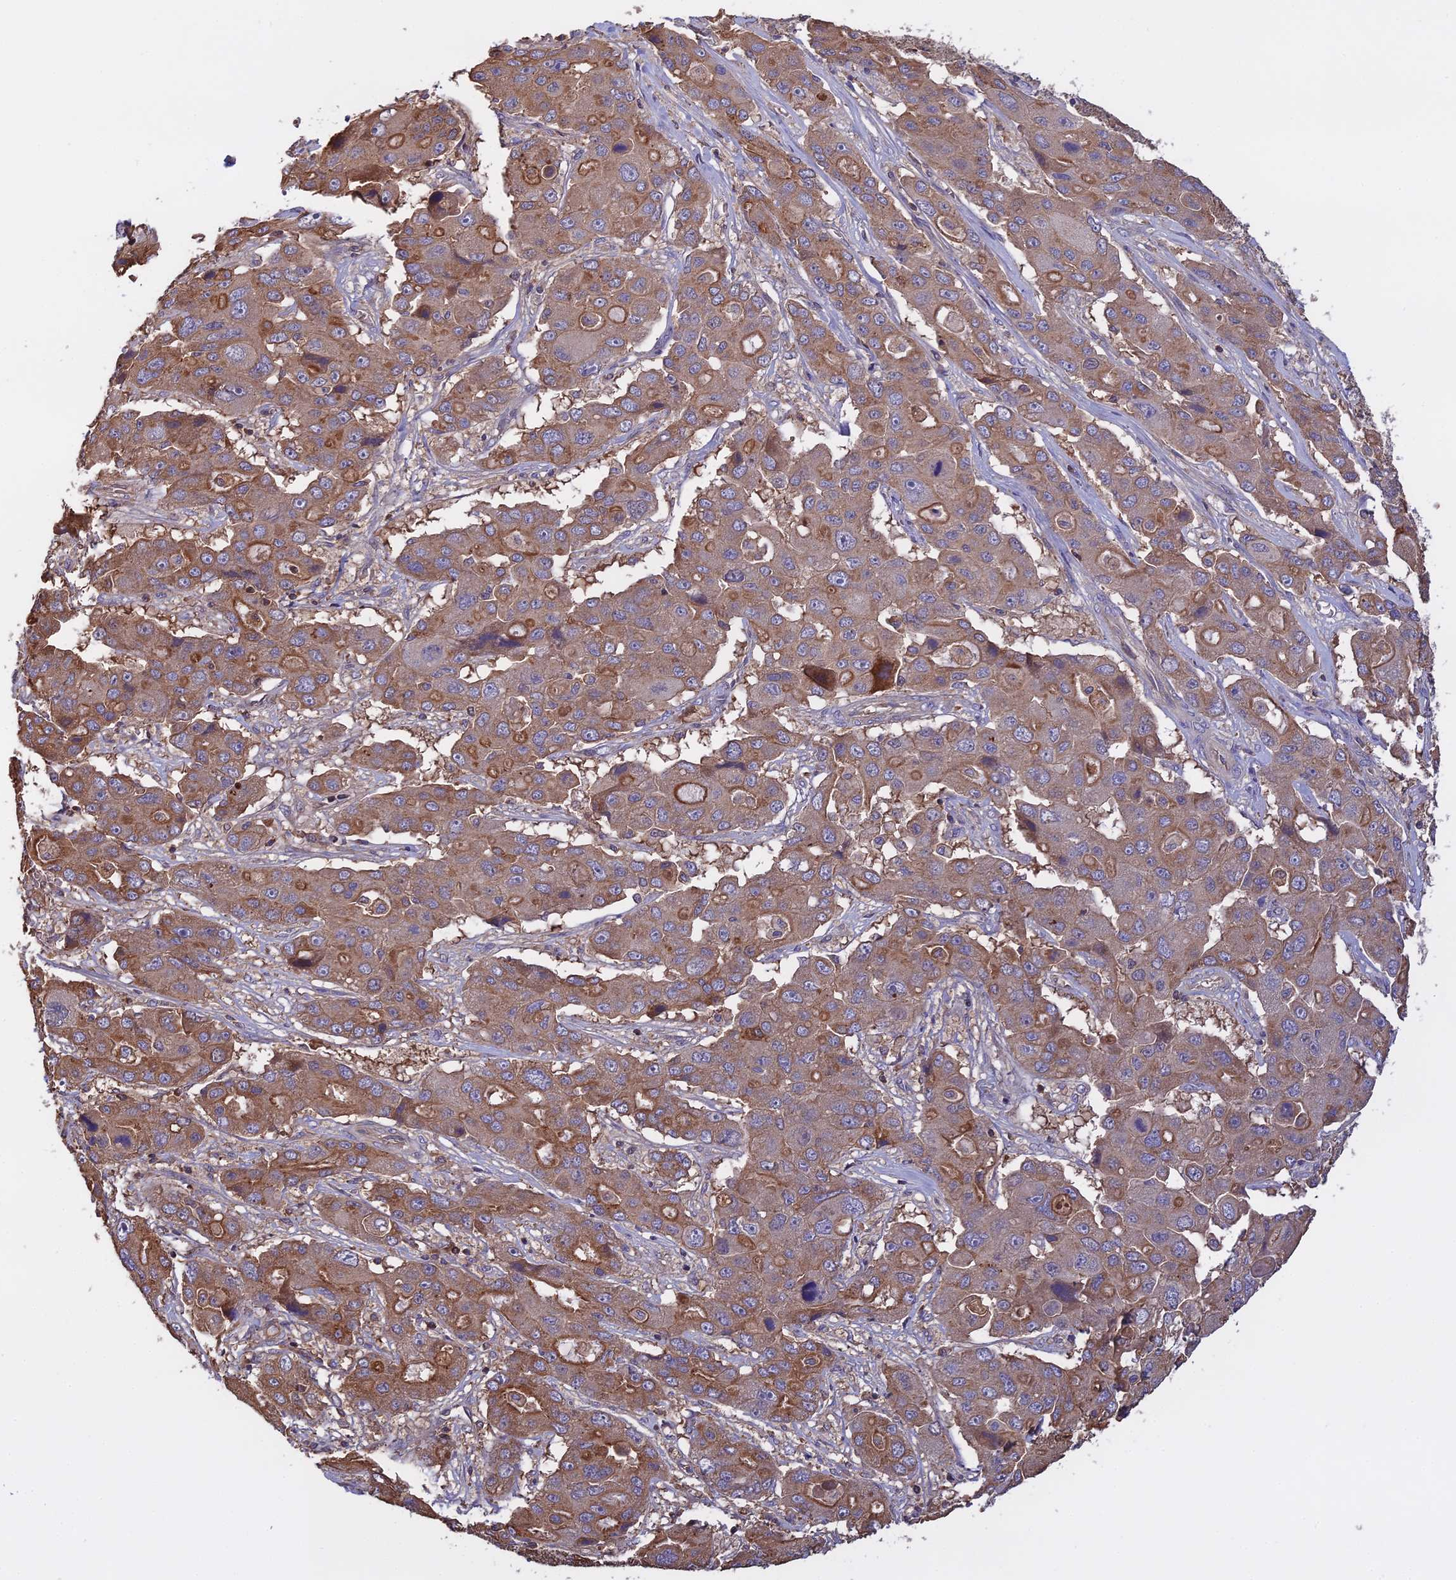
{"staining": {"intensity": "moderate", "quantity": "25%-75%", "location": "cytoplasmic/membranous"}, "tissue": "liver cancer", "cell_type": "Tumor cells", "image_type": "cancer", "snomed": [{"axis": "morphology", "description": "Cholangiocarcinoma"}, {"axis": "topography", "description": "Liver"}], "caption": "High-magnification brightfield microscopy of cholangiocarcinoma (liver) stained with DAB (brown) and counterstained with hematoxylin (blue). tumor cells exhibit moderate cytoplasmic/membranous expression is identified in approximately25%-75% of cells.", "gene": "GALR2", "patient": {"sex": "male", "age": 67}}